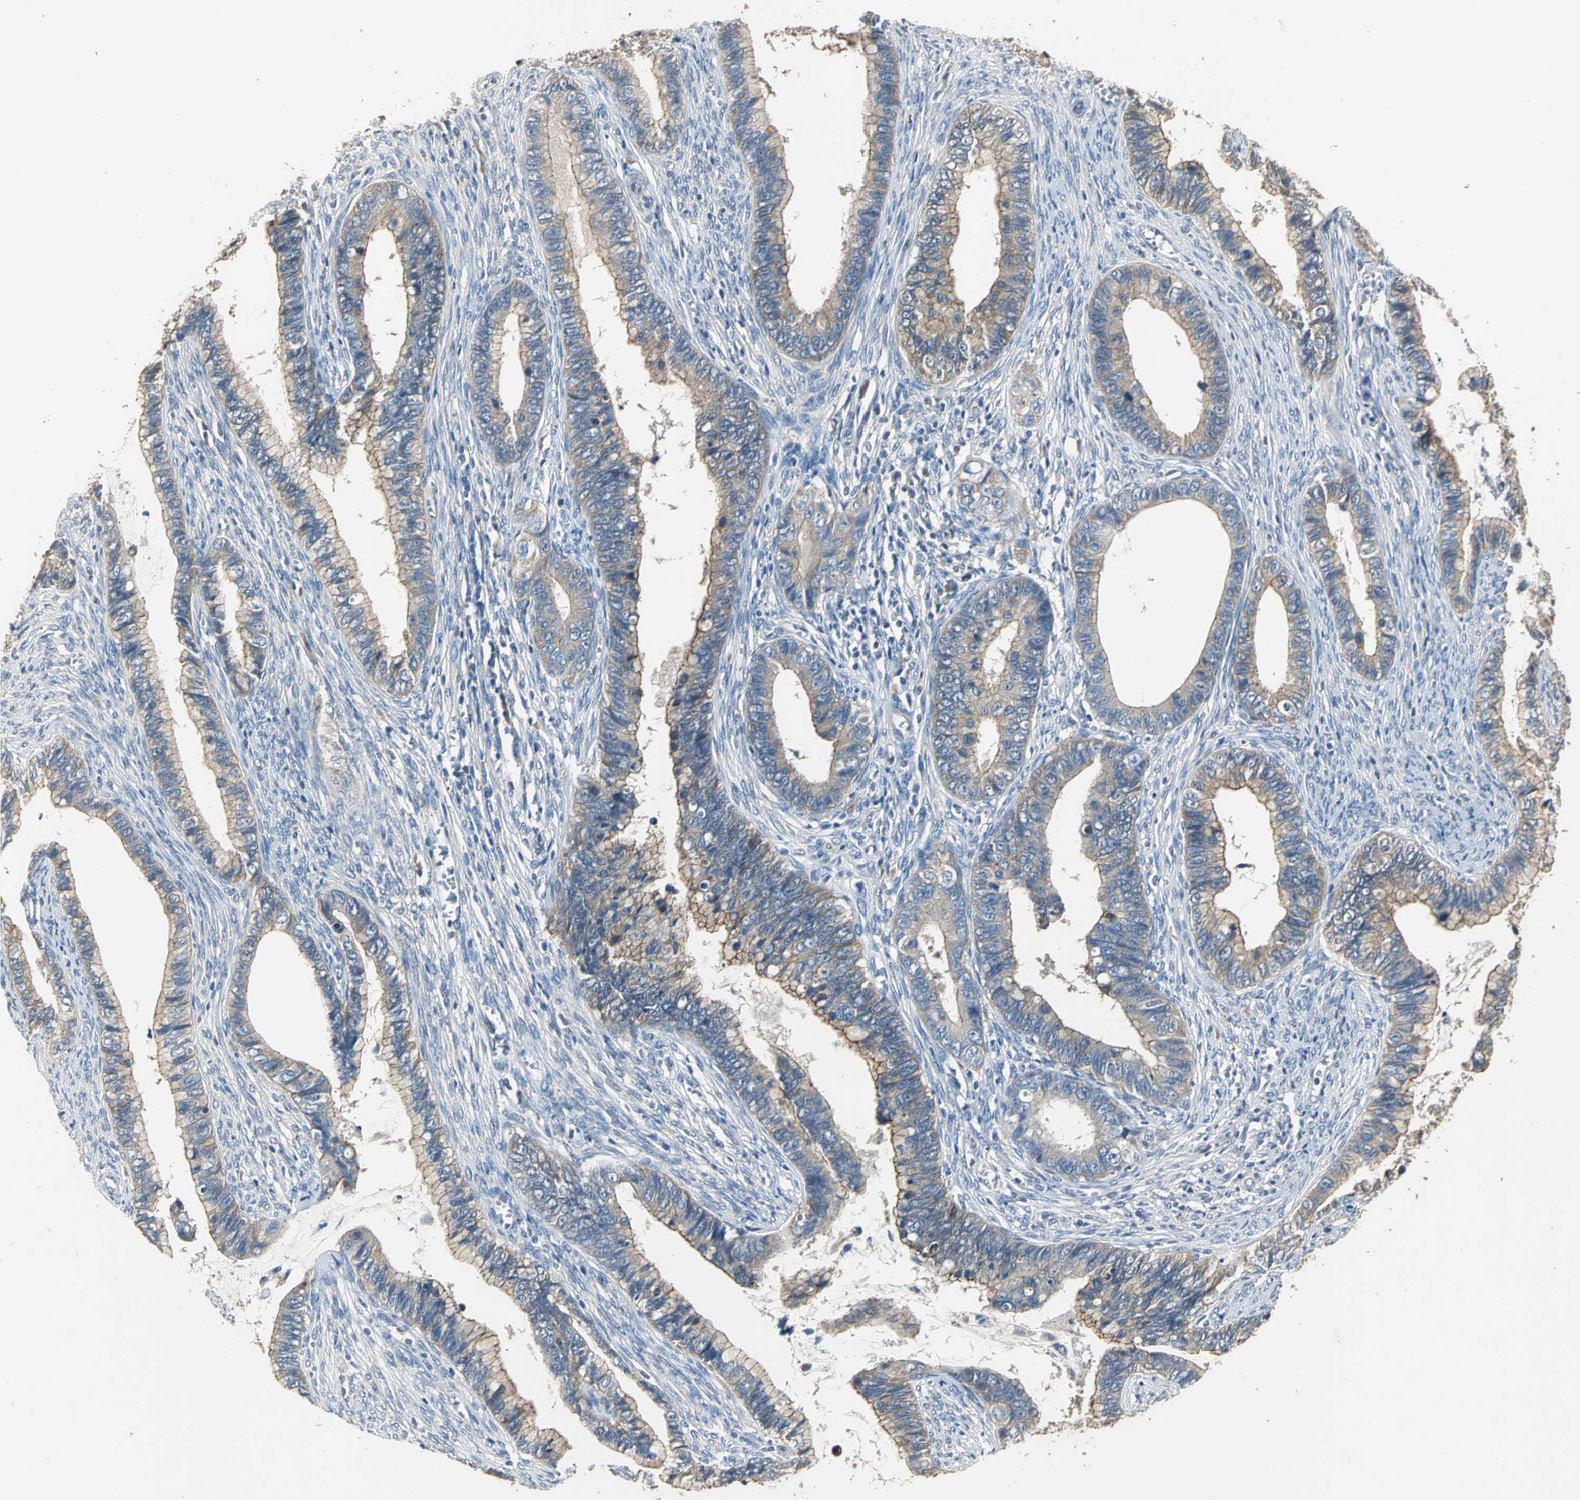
{"staining": {"intensity": "moderate", "quantity": ">75%", "location": "cytoplasmic/membranous"}, "tissue": "cervical cancer", "cell_type": "Tumor cells", "image_type": "cancer", "snomed": [{"axis": "morphology", "description": "Adenocarcinoma, NOS"}, {"axis": "topography", "description": "Cervix"}], "caption": "Protein expression analysis of human cervical cancer reveals moderate cytoplasmic/membranous staining in about >75% of tumor cells.", "gene": "OCLN", "patient": {"sex": "female", "age": 44}}